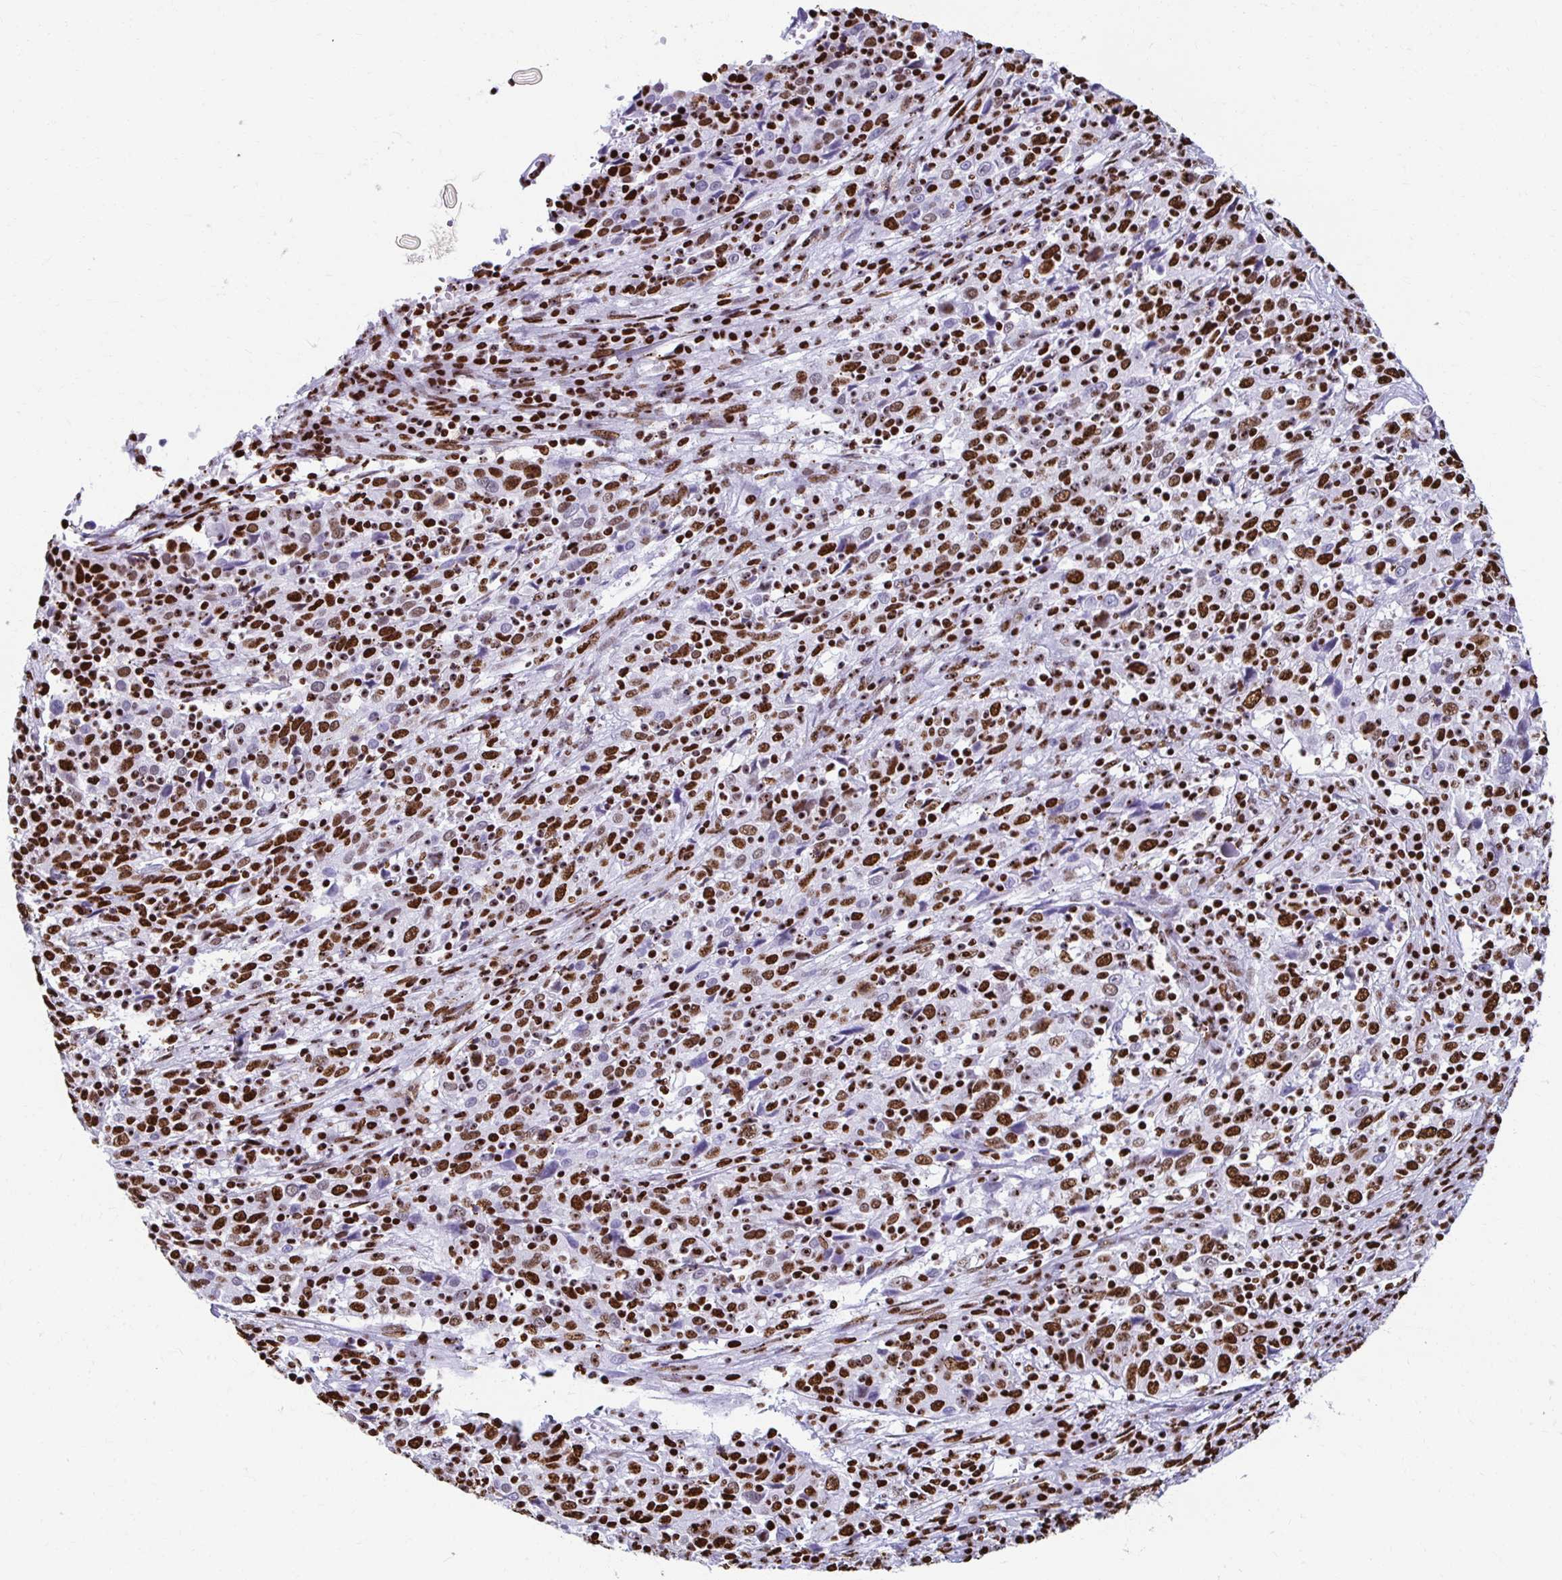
{"staining": {"intensity": "strong", "quantity": ">75%", "location": "nuclear"}, "tissue": "cervical cancer", "cell_type": "Tumor cells", "image_type": "cancer", "snomed": [{"axis": "morphology", "description": "Squamous cell carcinoma, NOS"}, {"axis": "topography", "description": "Cervix"}], "caption": "The photomicrograph reveals a brown stain indicating the presence of a protein in the nuclear of tumor cells in cervical squamous cell carcinoma.", "gene": "NONO", "patient": {"sex": "female", "age": 46}}